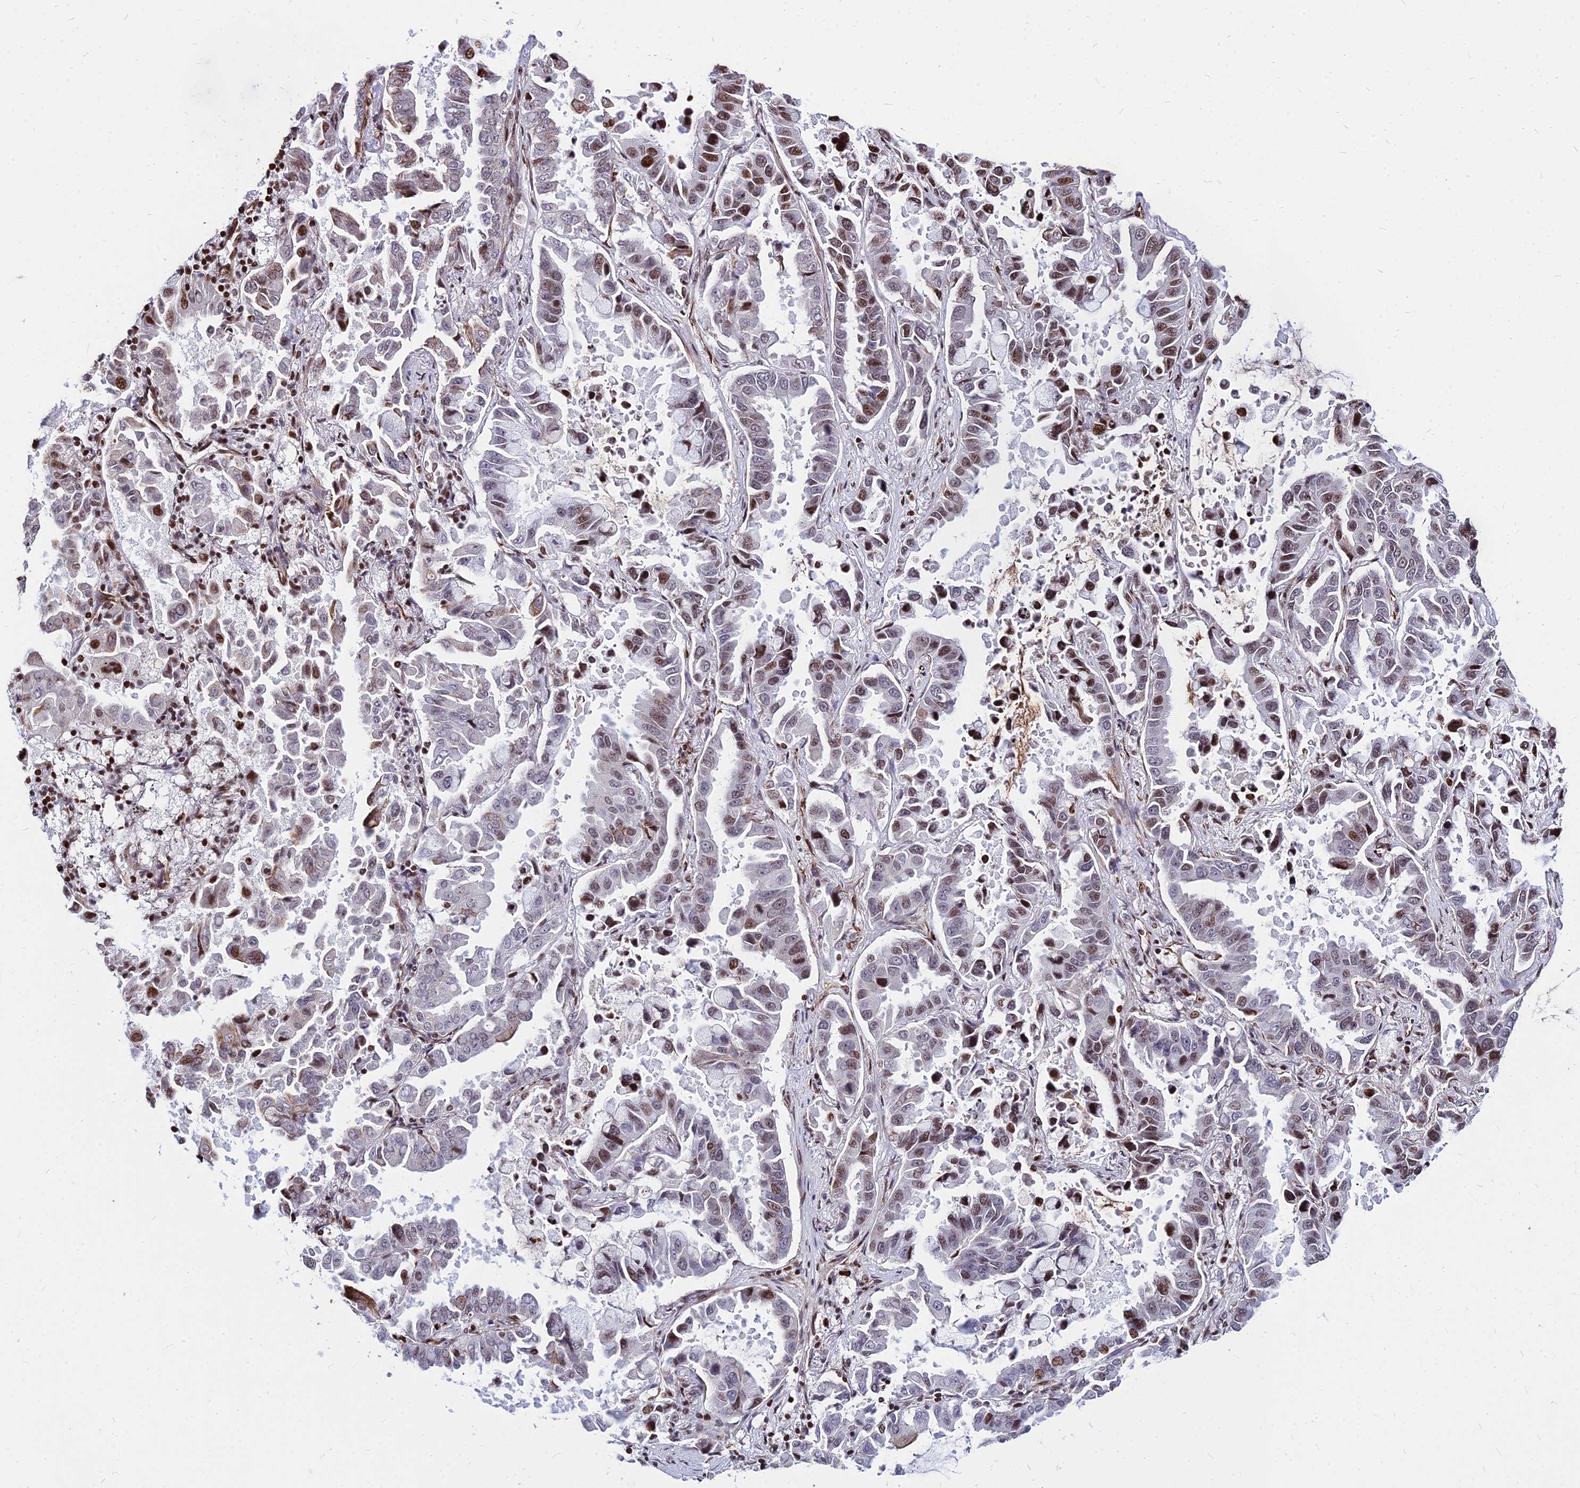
{"staining": {"intensity": "moderate", "quantity": ">75%", "location": "nuclear"}, "tissue": "lung cancer", "cell_type": "Tumor cells", "image_type": "cancer", "snomed": [{"axis": "morphology", "description": "Adenocarcinoma, NOS"}, {"axis": "topography", "description": "Lung"}], "caption": "Human lung cancer stained with a brown dye shows moderate nuclear positive positivity in about >75% of tumor cells.", "gene": "NYAP2", "patient": {"sex": "male", "age": 64}}